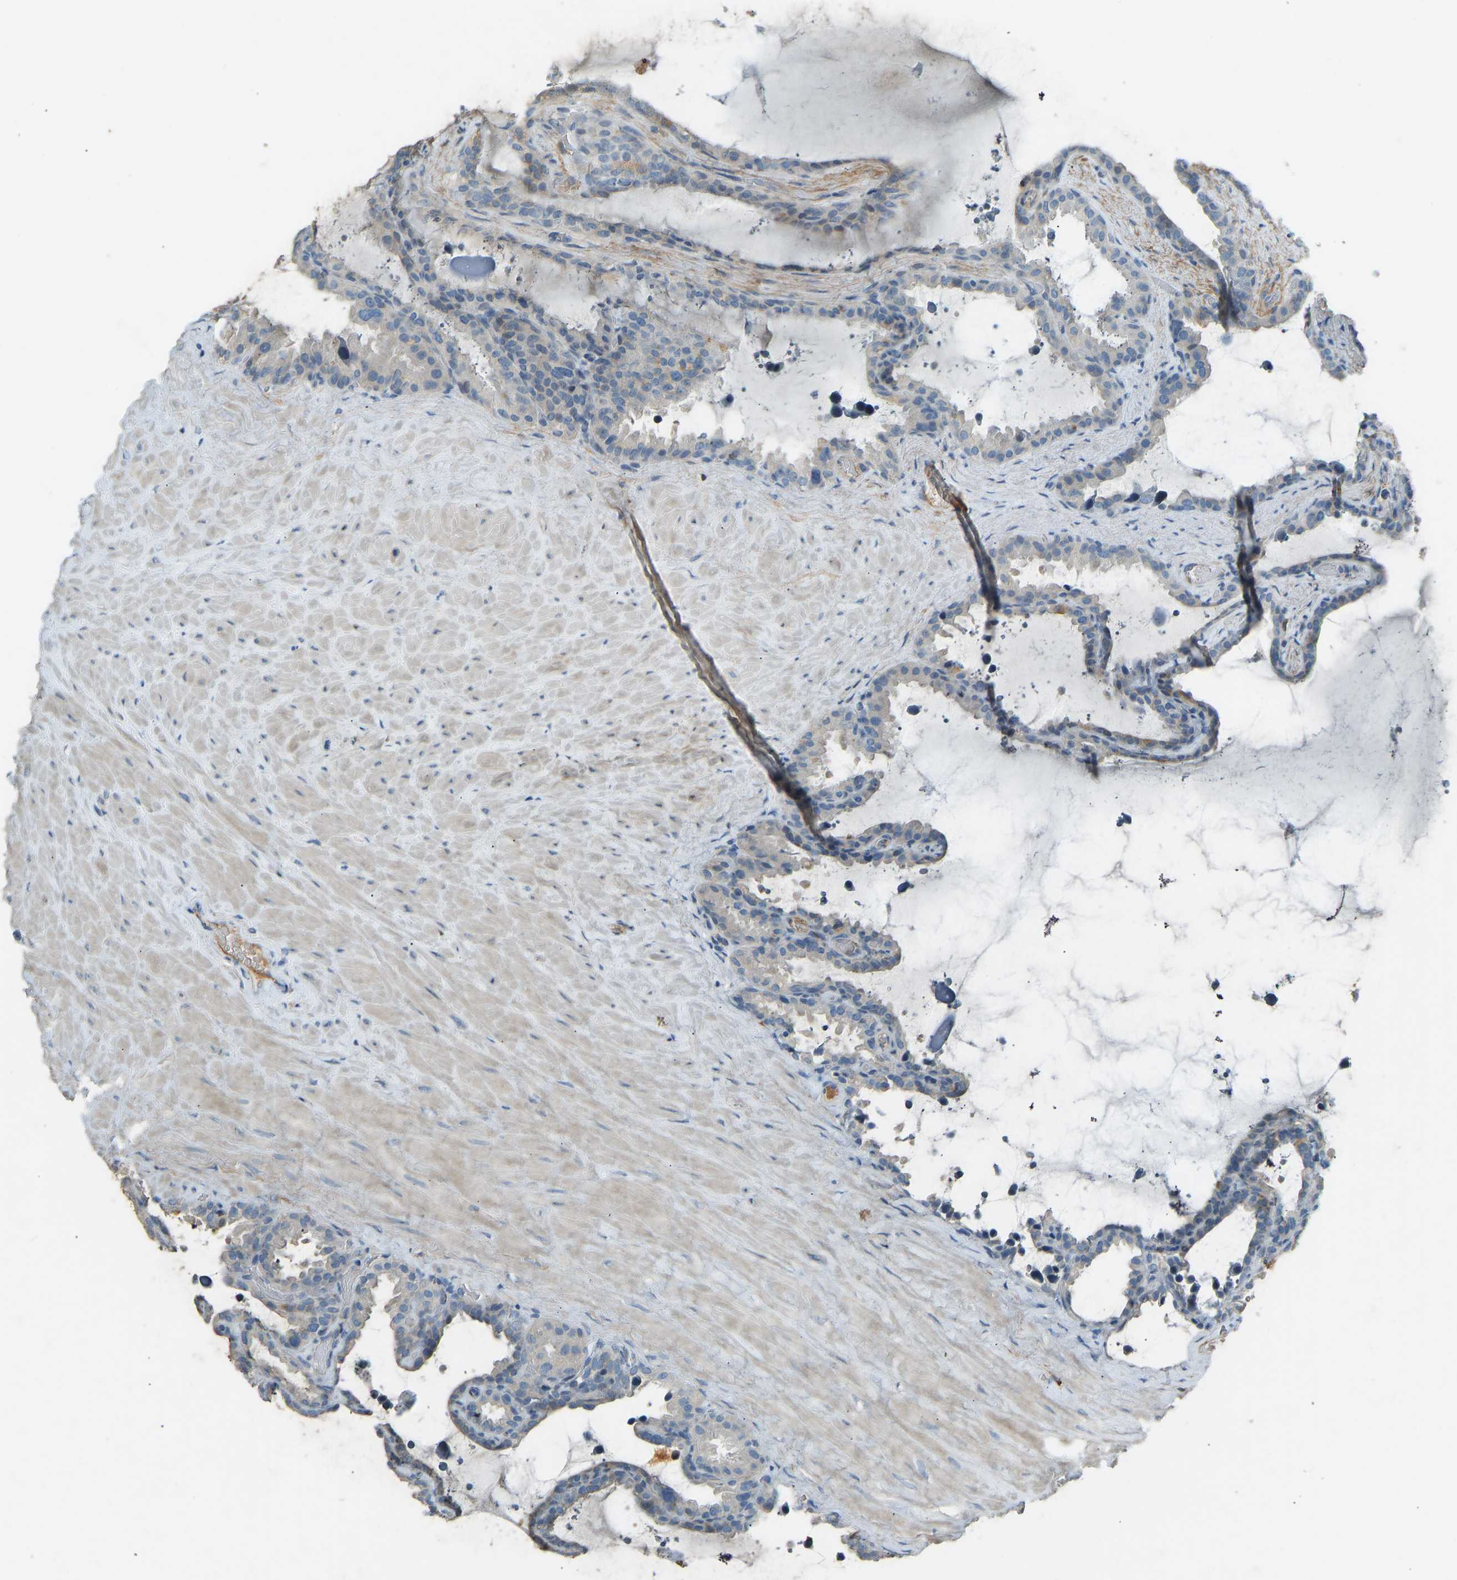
{"staining": {"intensity": "negative", "quantity": "none", "location": "none"}, "tissue": "seminal vesicle", "cell_type": "Glandular cells", "image_type": "normal", "snomed": [{"axis": "morphology", "description": "Normal tissue, NOS"}, {"axis": "topography", "description": "Seminal veicle"}], "caption": "Unremarkable seminal vesicle was stained to show a protein in brown. There is no significant expression in glandular cells.", "gene": "FBLN2", "patient": {"sex": "male", "age": 46}}